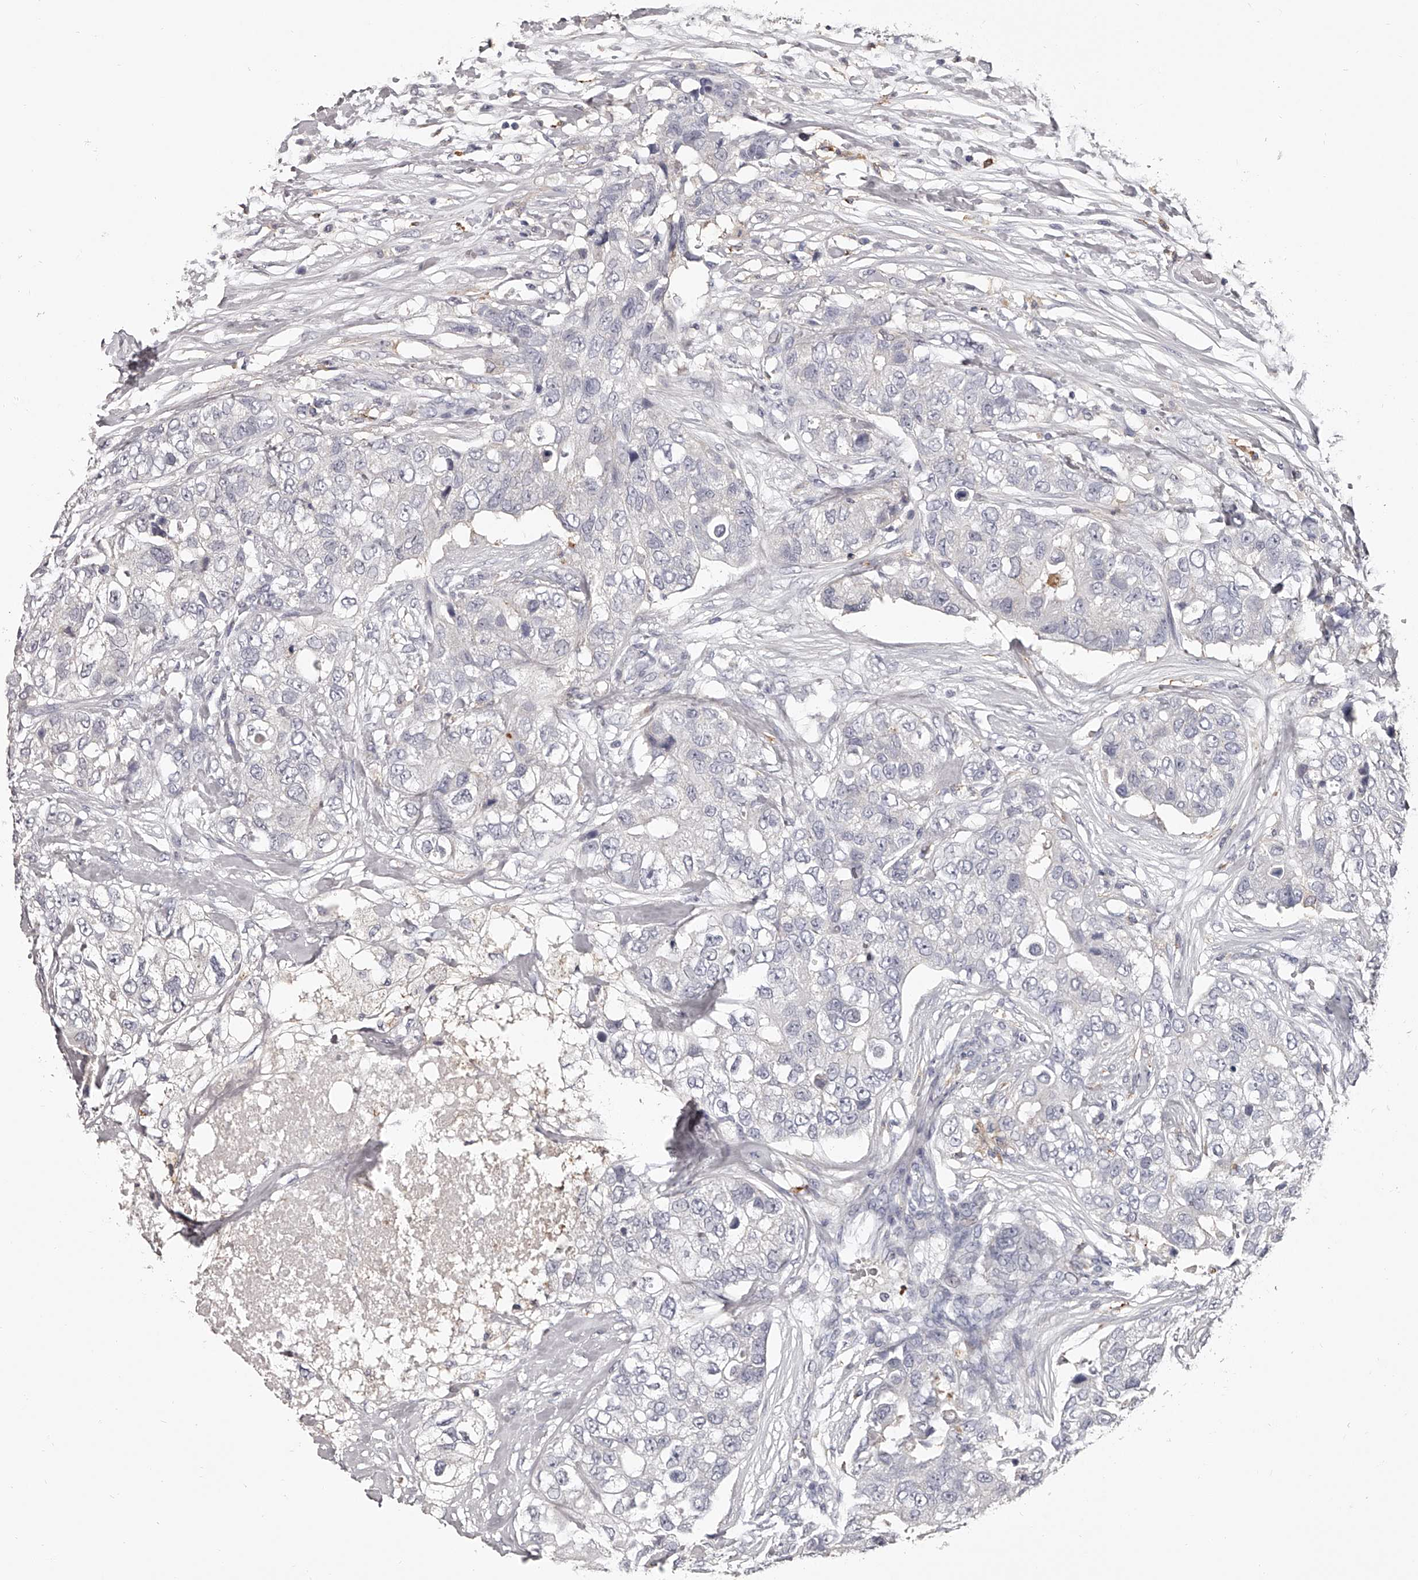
{"staining": {"intensity": "negative", "quantity": "none", "location": "none"}, "tissue": "breast cancer", "cell_type": "Tumor cells", "image_type": "cancer", "snomed": [{"axis": "morphology", "description": "Duct carcinoma"}, {"axis": "topography", "description": "Breast"}], "caption": "There is no significant staining in tumor cells of breast cancer.", "gene": "PACSIN1", "patient": {"sex": "female", "age": 62}}